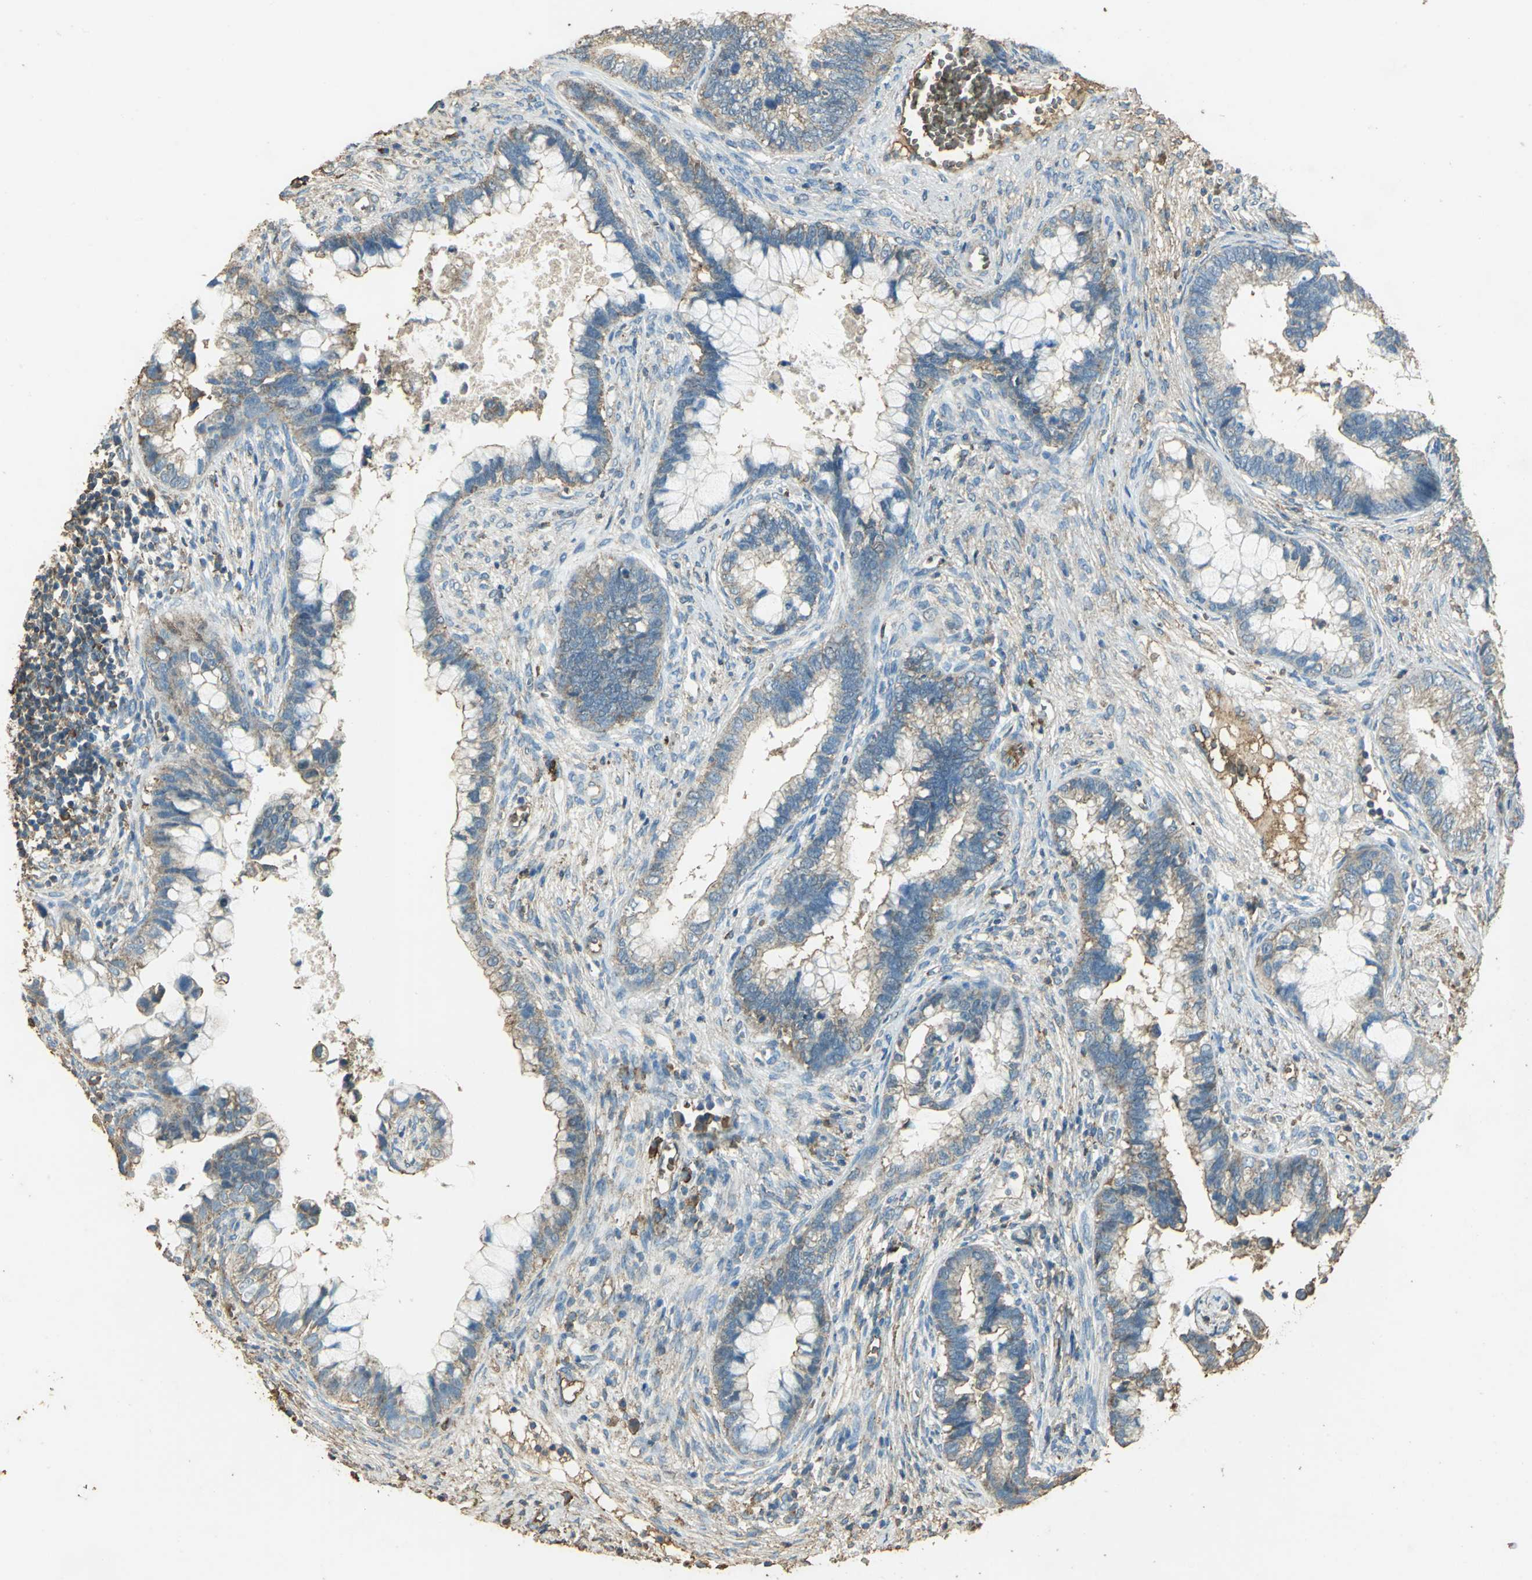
{"staining": {"intensity": "weak", "quantity": ">75%", "location": "cytoplasmic/membranous"}, "tissue": "cervical cancer", "cell_type": "Tumor cells", "image_type": "cancer", "snomed": [{"axis": "morphology", "description": "Adenocarcinoma, NOS"}, {"axis": "topography", "description": "Cervix"}], "caption": "Weak cytoplasmic/membranous protein positivity is appreciated in about >75% of tumor cells in cervical adenocarcinoma.", "gene": "TRAPPC2", "patient": {"sex": "female", "age": 44}}